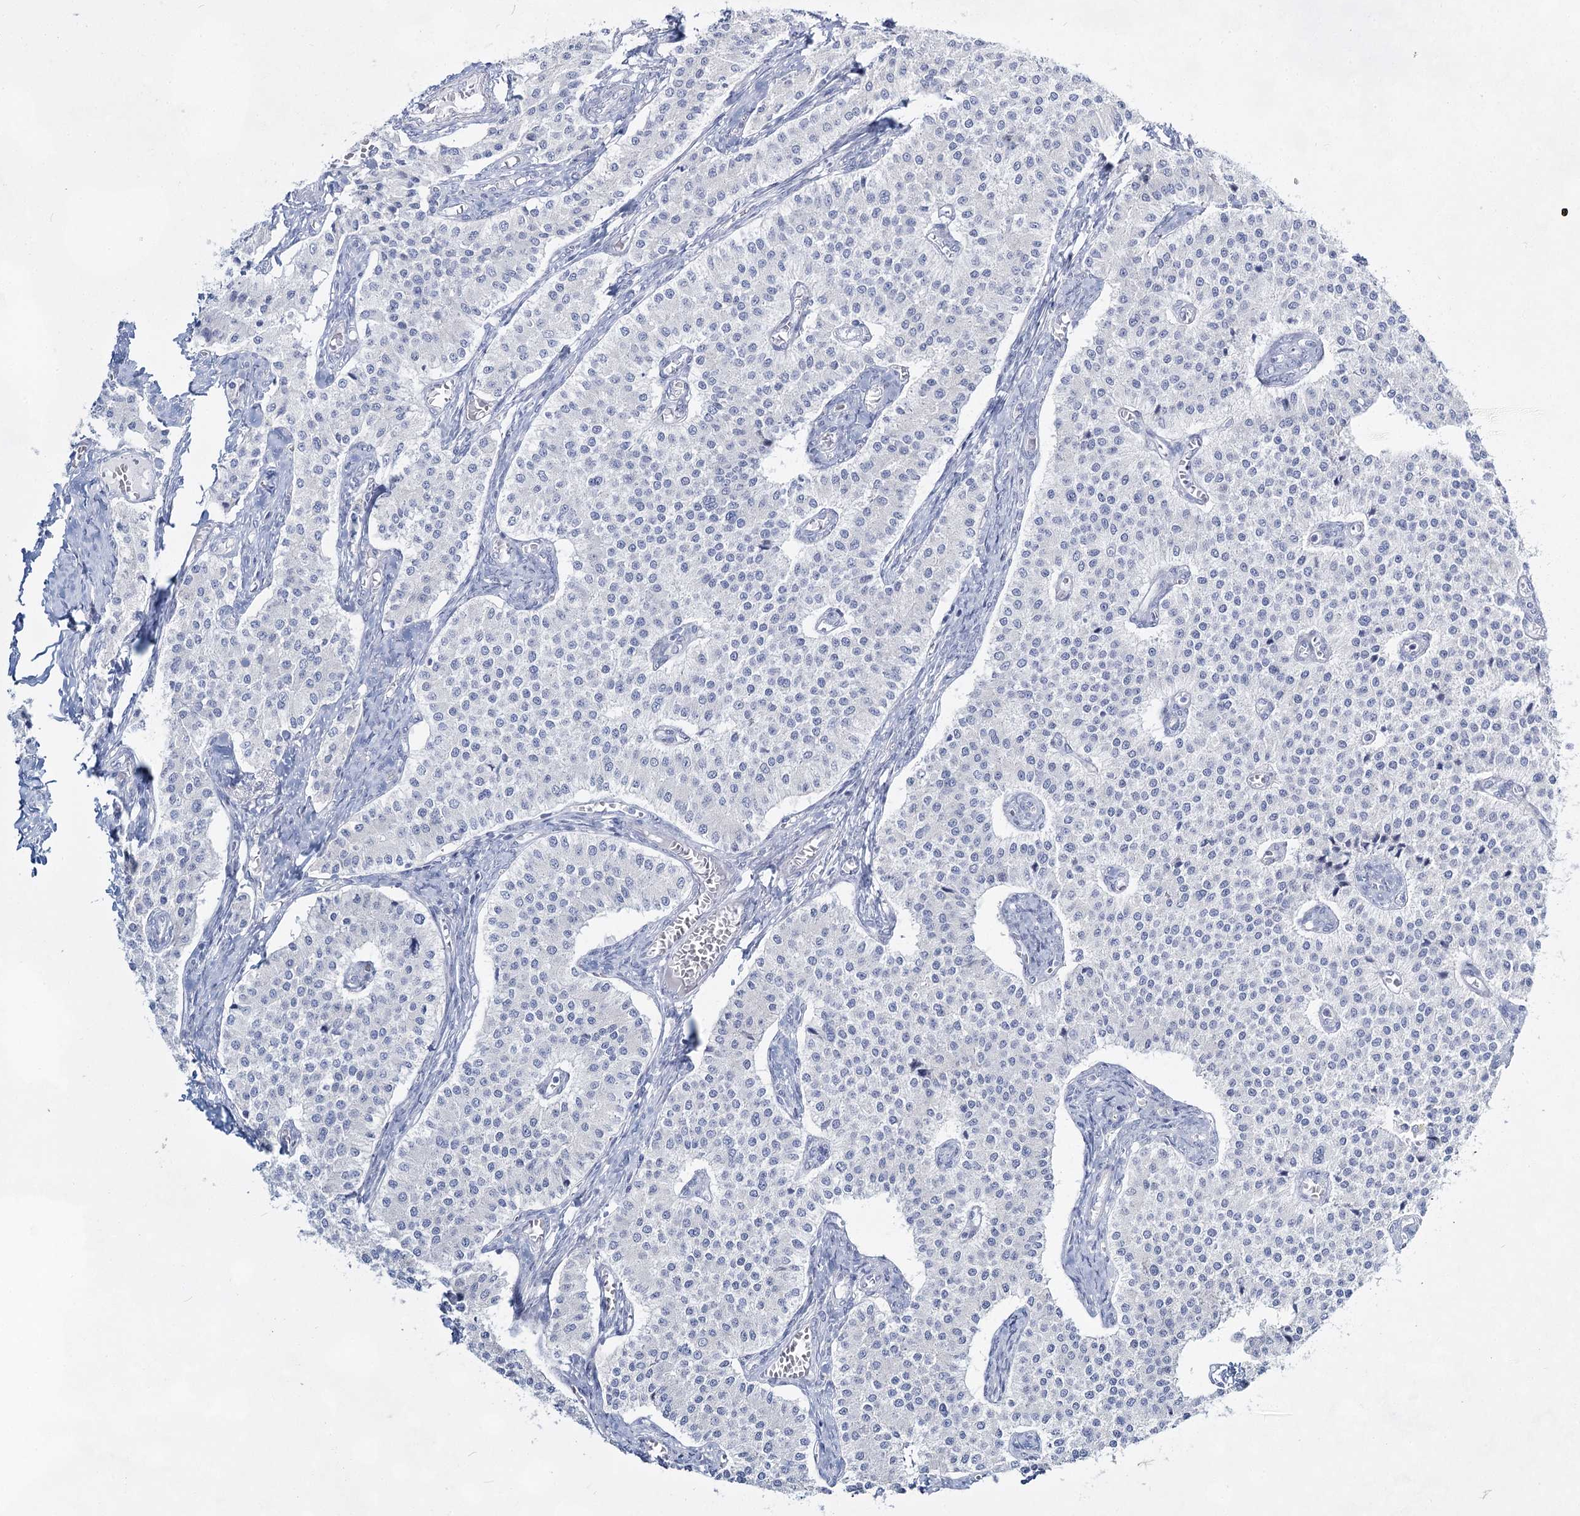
{"staining": {"intensity": "negative", "quantity": "none", "location": "none"}, "tissue": "carcinoid", "cell_type": "Tumor cells", "image_type": "cancer", "snomed": [{"axis": "morphology", "description": "Carcinoid, malignant, NOS"}, {"axis": "topography", "description": "Colon"}], "caption": "Immunohistochemical staining of carcinoid (malignant) demonstrates no significant expression in tumor cells. (Immunohistochemistry (ihc), brightfield microscopy, high magnification).", "gene": "SLC17A2", "patient": {"sex": "female", "age": 52}}